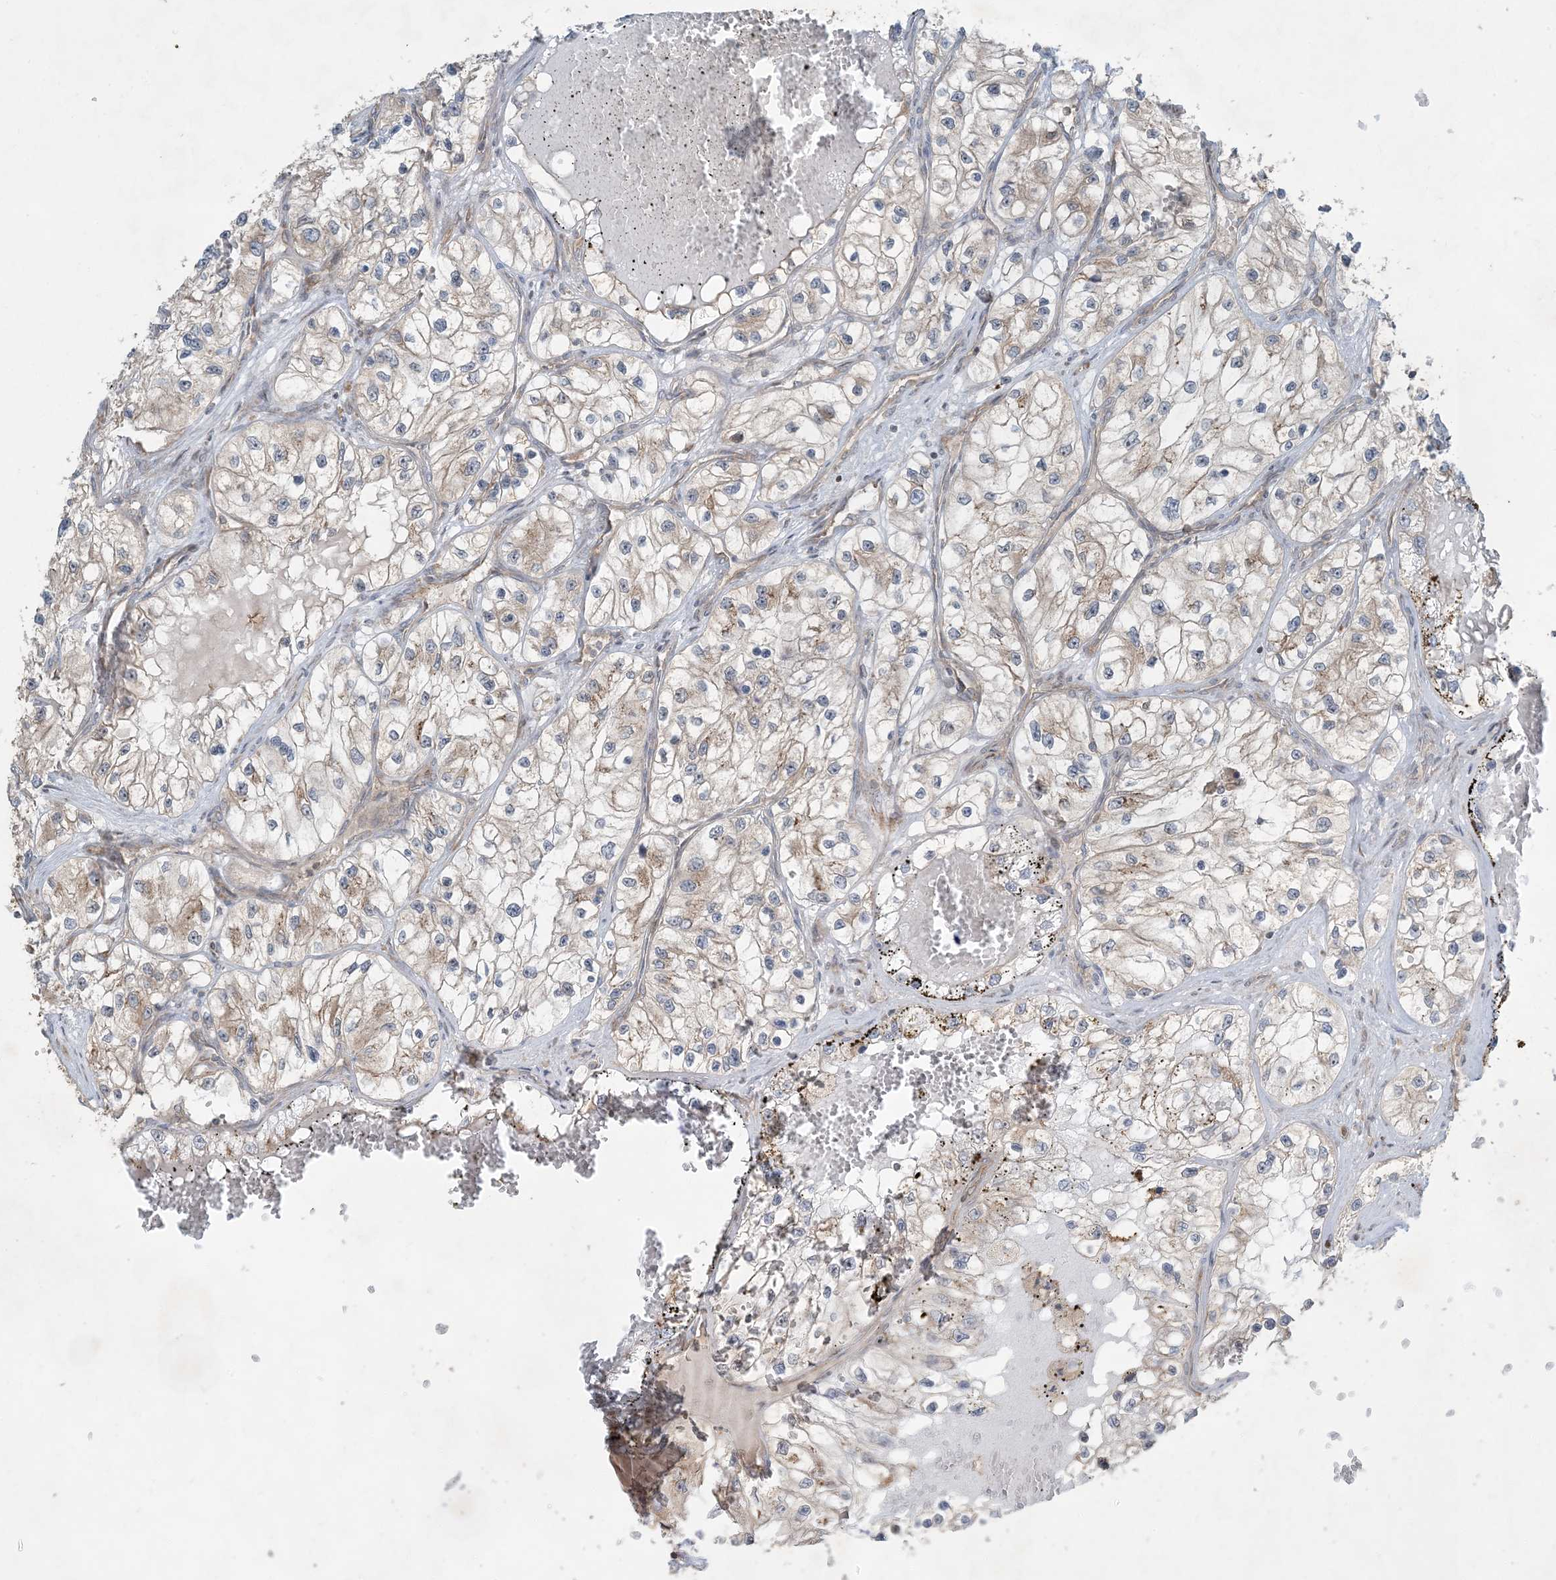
{"staining": {"intensity": "weak", "quantity": "25%-75%", "location": "cytoplasmic/membranous"}, "tissue": "renal cancer", "cell_type": "Tumor cells", "image_type": "cancer", "snomed": [{"axis": "morphology", "description": "Adenocarcinoma, NOS"}, {"axis": "topography", "description": "Kidney"}], "caption": "Immunohistochemical staining of adenocarcinoma (renal) exhibits low levels of weak cytoplasmic/membranous protein expression in approximately 25%-75% of tumor cells. (DAB (3,3'-diaminobenzidine) IHC, brown staining for protein, blue staining for nuclei).", "gene": "COMMD8", "patient": {"sex": "female", "age": 57}}